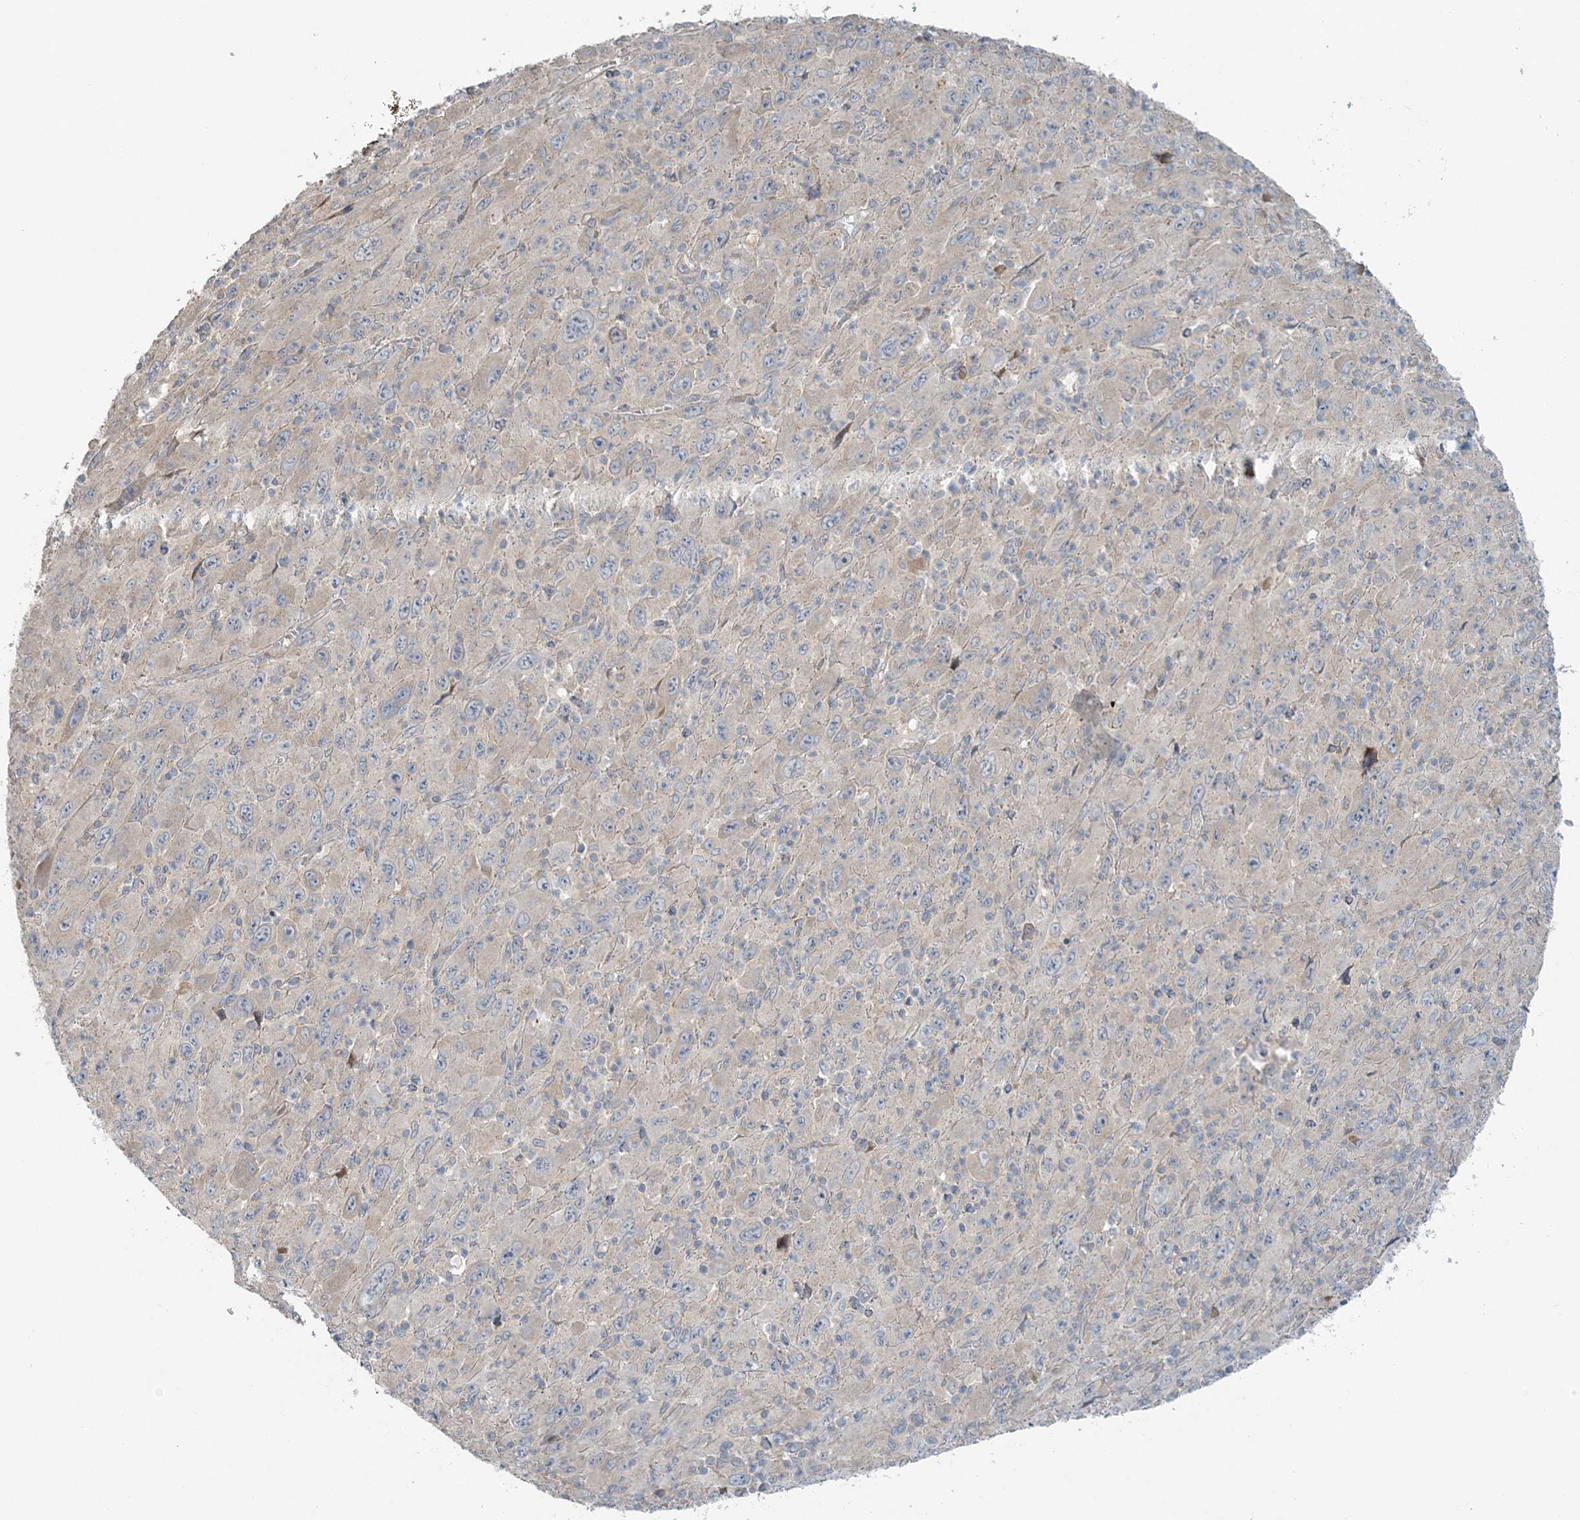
{"staining": {"intensity": "negative", "quantity": "none", "location": "none"}, "tissue": "melanoma", "cell_type": "Tumor cells", "image_type": "cancer", "snomed": [{"axis": "morphology", "description": "Malignant melanoma, Metastatic site"}, {"axis": "topography", "description": "Skin"}], "caption": "Malignant melanoma (metastatic site) was stained to show a protein in brown. There is no significant positivity in tumor cells.", "gene": "SLC4A10", "patient": {"sex": "female", "age": 56}}